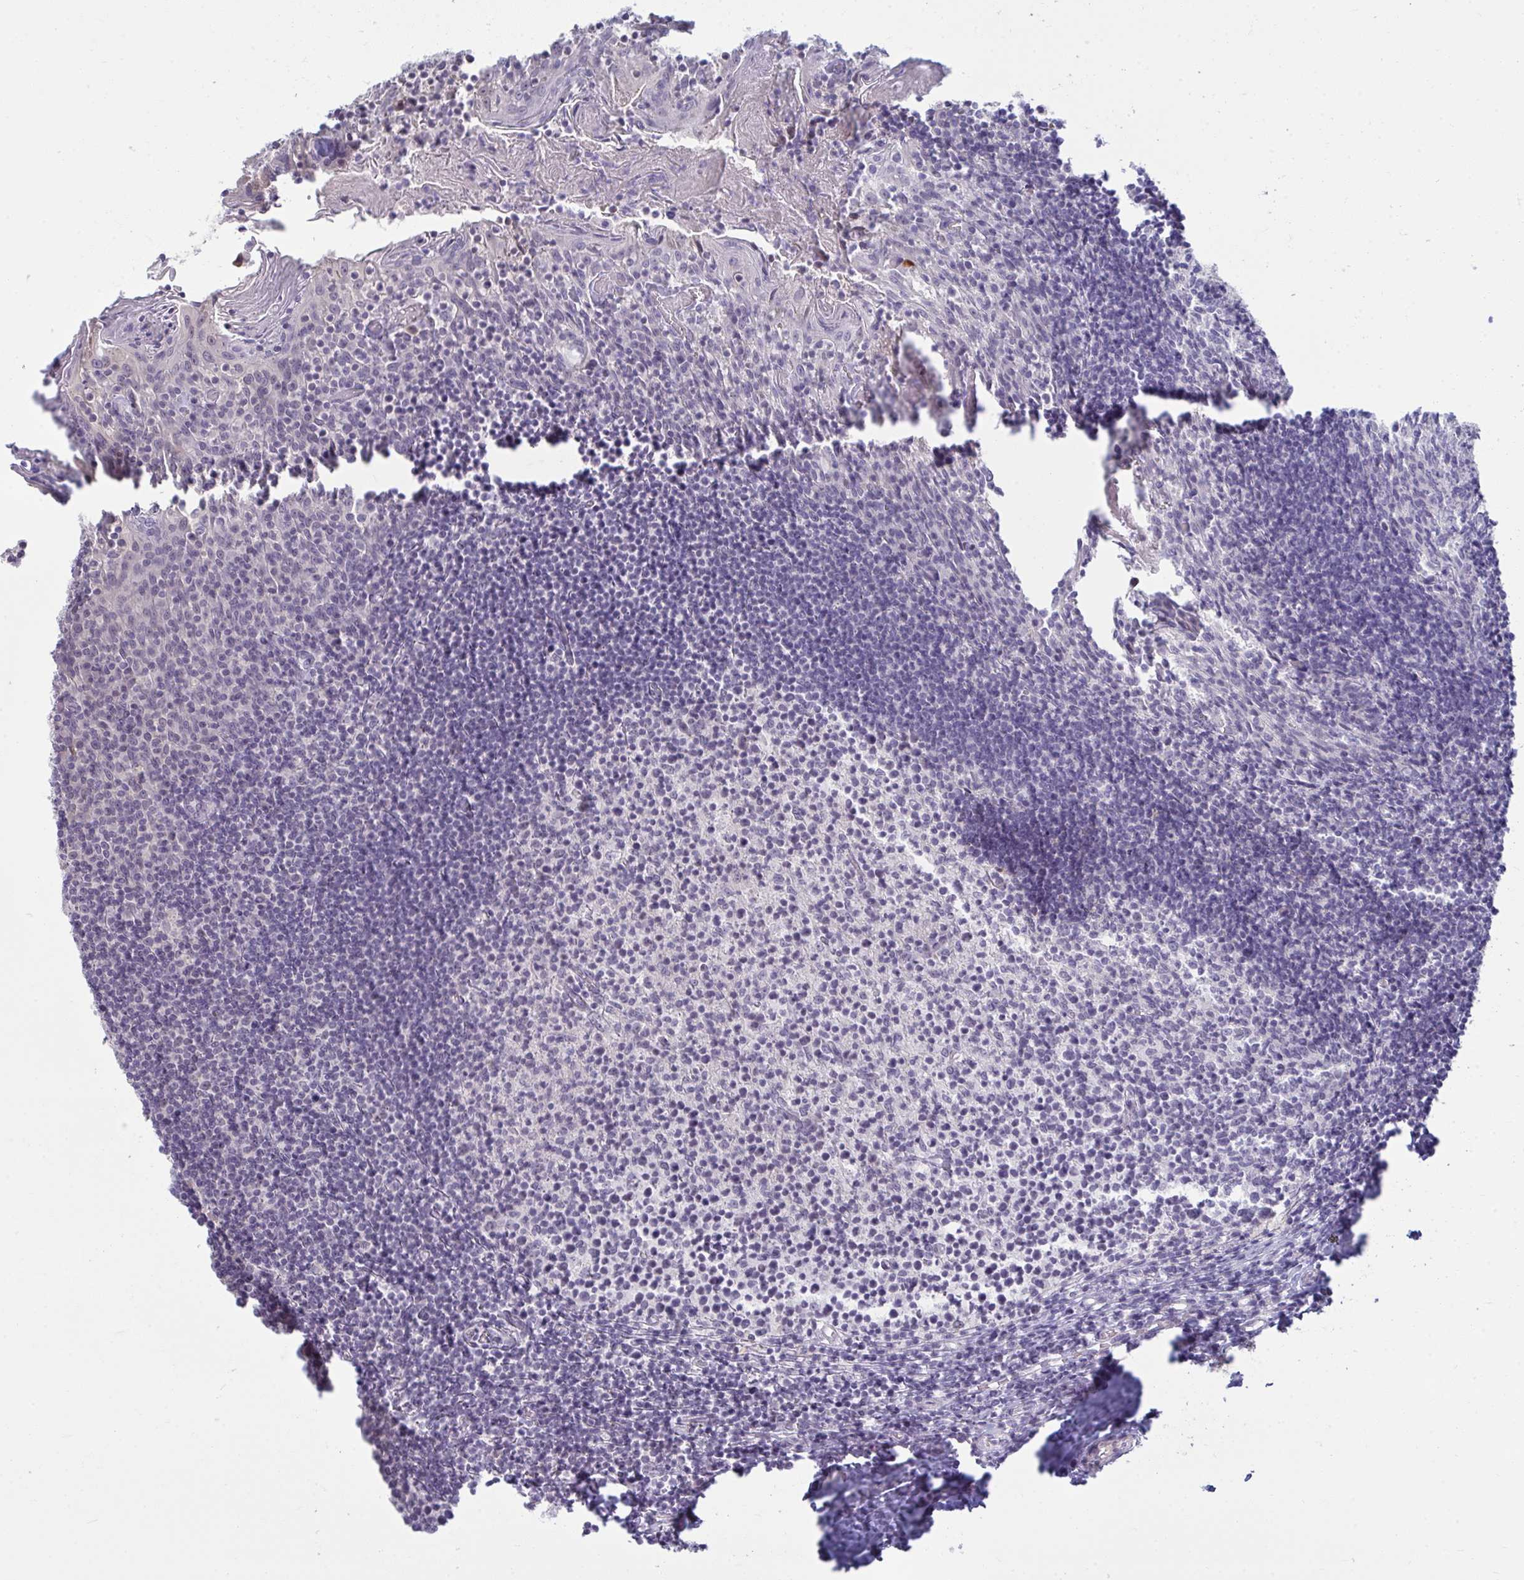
{"staining": {"intensity": "negative", "quantity": "none", "location": "none"}, "tissue": "tonsil", "cell_type": "Germinal center cells", "image_type": "normal", "snomed": [{"axis": "morphology", "description": "Normal tissue, NOS"}, {"axis": "topography", "description": "Tonsil"}], "caption": "Immunohistochemistry micrograph of unremarkable human tonsil stained for a protein (brown), which reveals no staining in germinal center cells.", "gene": "RNASEH1", "patient": {"sex": "female", "age": 10}}